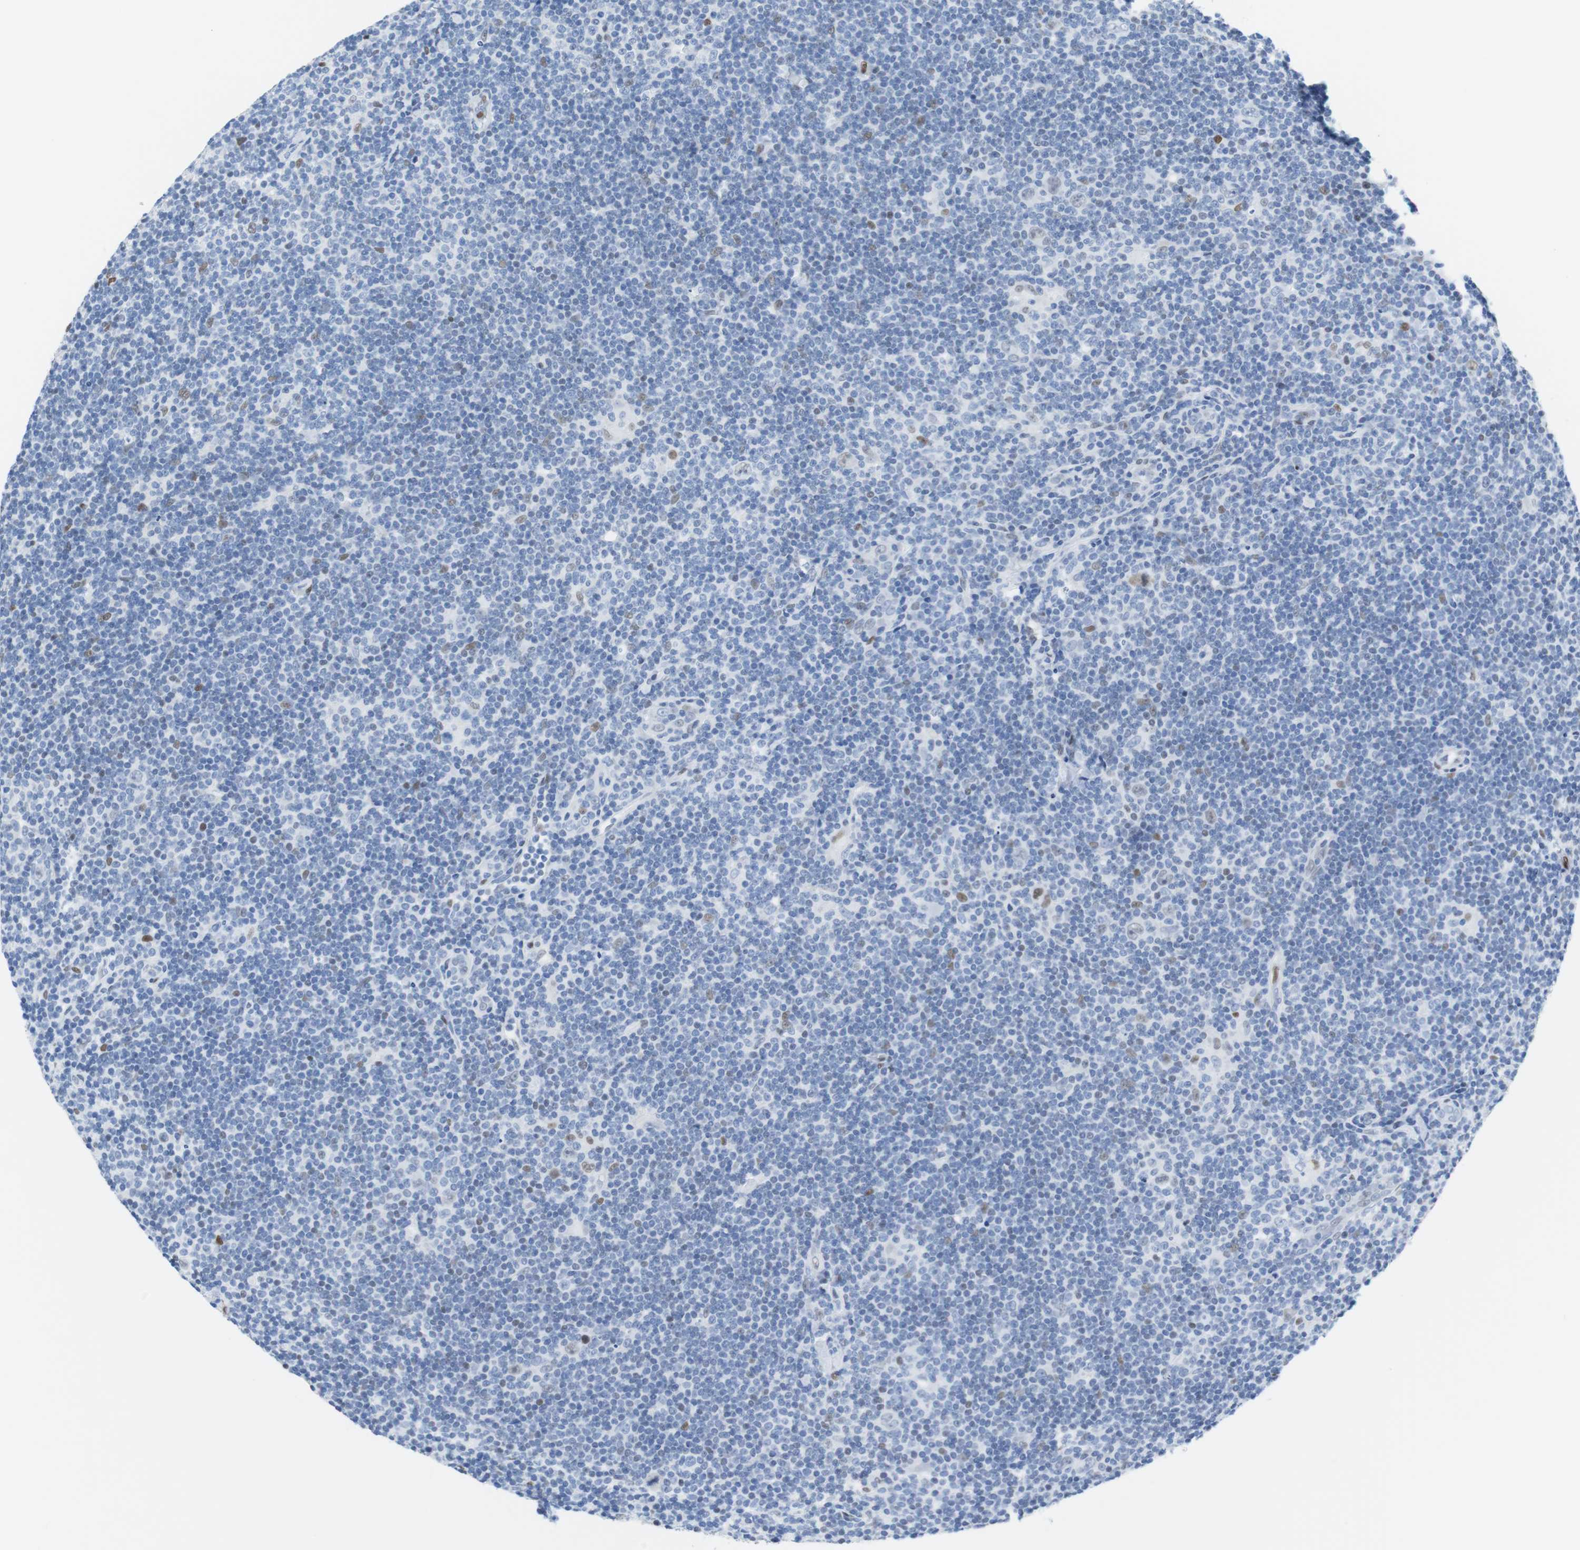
{"staining": {"intensity": "weak", "quantity": "25%-75%", "location": "nuclear"}, "tissue": "lymphoma", "cell_type": "Tumor cells", "image_type": "cancer", "snomed": [{"axis": "morphology", "description": "Hodgkin's disease, NOS"}, {"axis": "topography", "description": "Lymph node"}], "caption": "Protein staining of lymphoma tissue exhibits weak nuclear expression in about 25%-75% of tumor cells.", "gene": "JUN", "patient": {"sex": "female", "age": 57}}